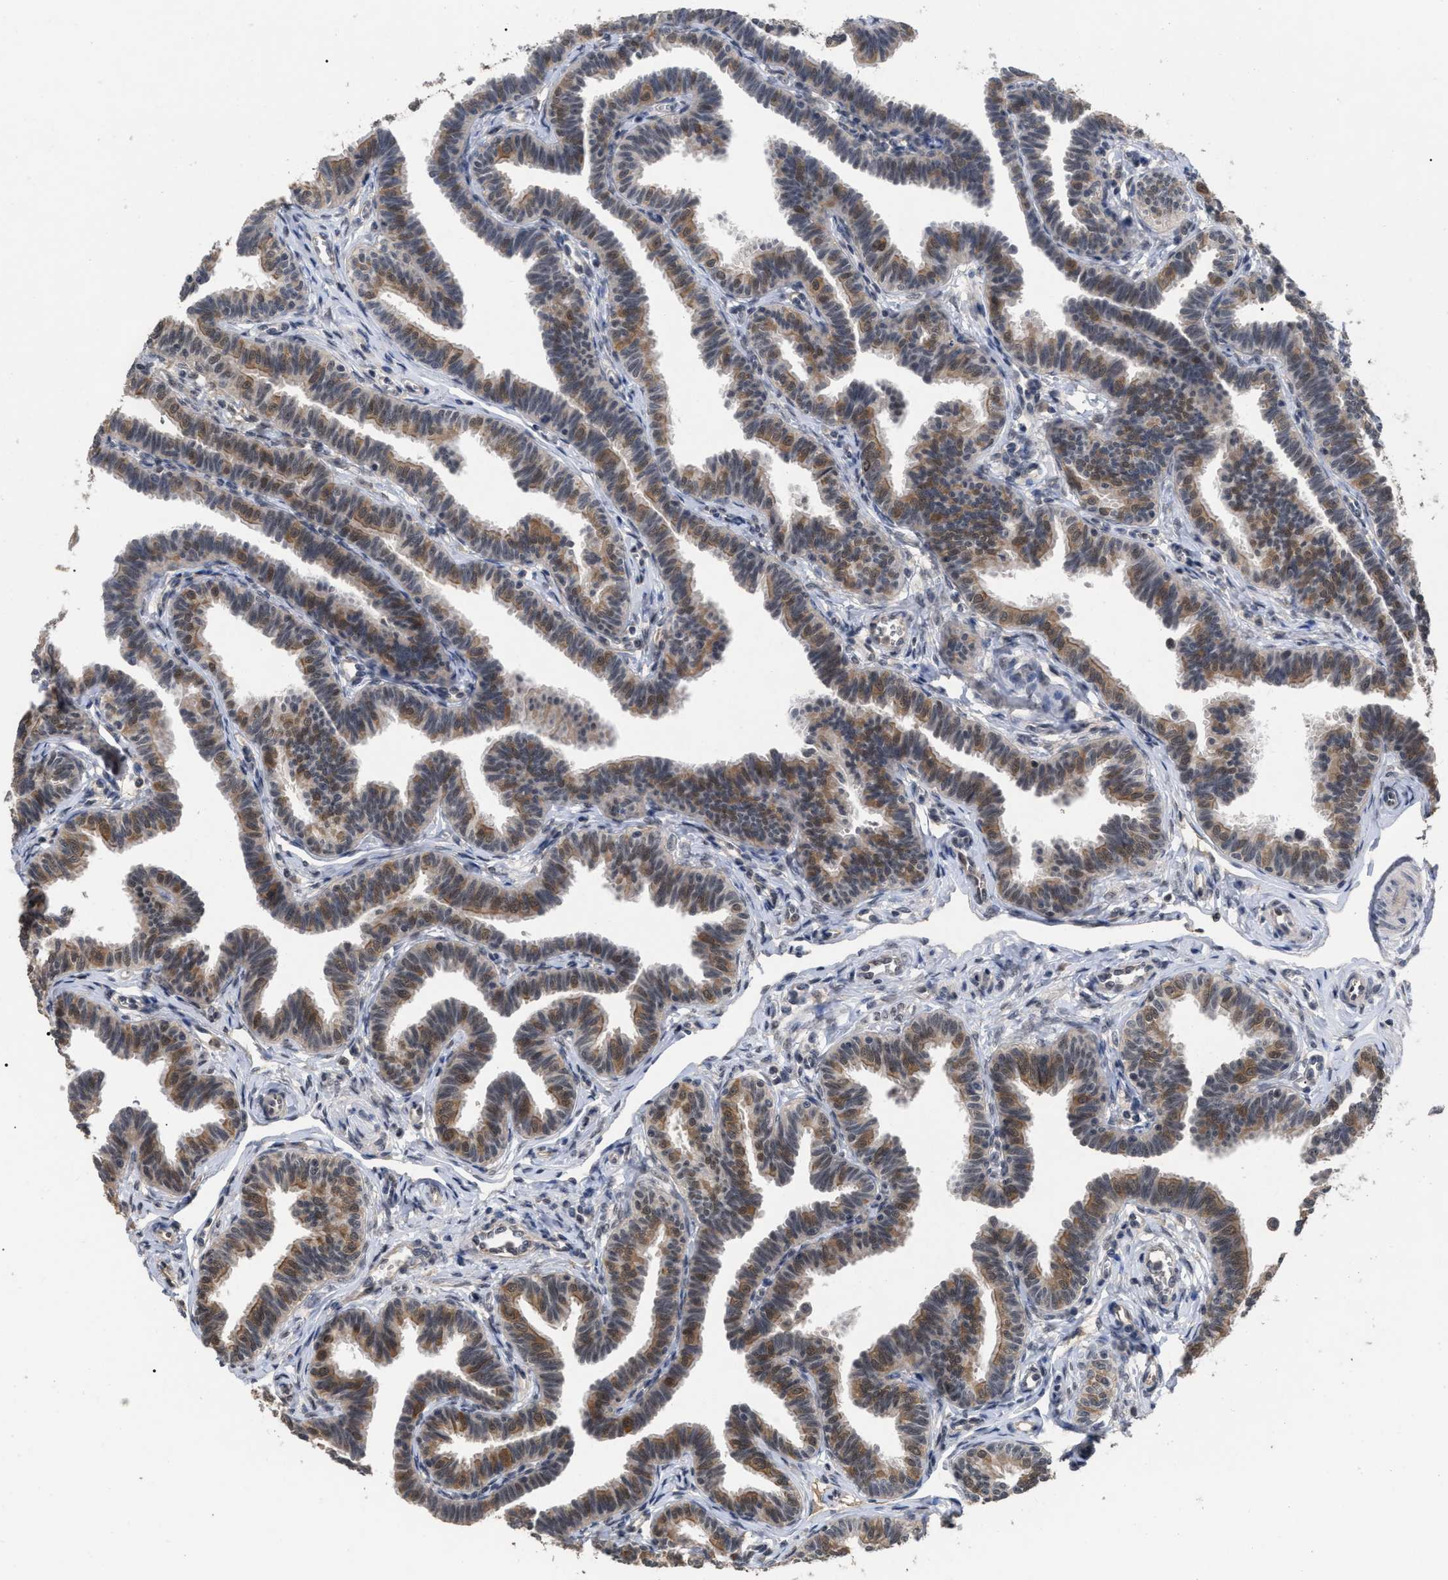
{"staining": {"intensity": "moderate", "quantity": ">75%", "location": "cytoplasmic/membranous,nuclear"}, "tissue": "fallopian tube", "cell_type": "Glandular cells", "image_type": "normal", "snomed": [{"axis": "morphology", "description": "Normal tissue, NOS"}, {"axis": "topography", "description": "Fallopian tube"}, {"axis": "topography", "description": "Ovary"}], "caption": "A micrograph showing moderate cytoplasmic/membranous,nuclear staining in about >75% of glandular cells in unremarkable fallopian tube, as visualized by brown immunohistochemical staining.", "gene": "JAZF1", "patient": {"sex": "female", "age": 23}}